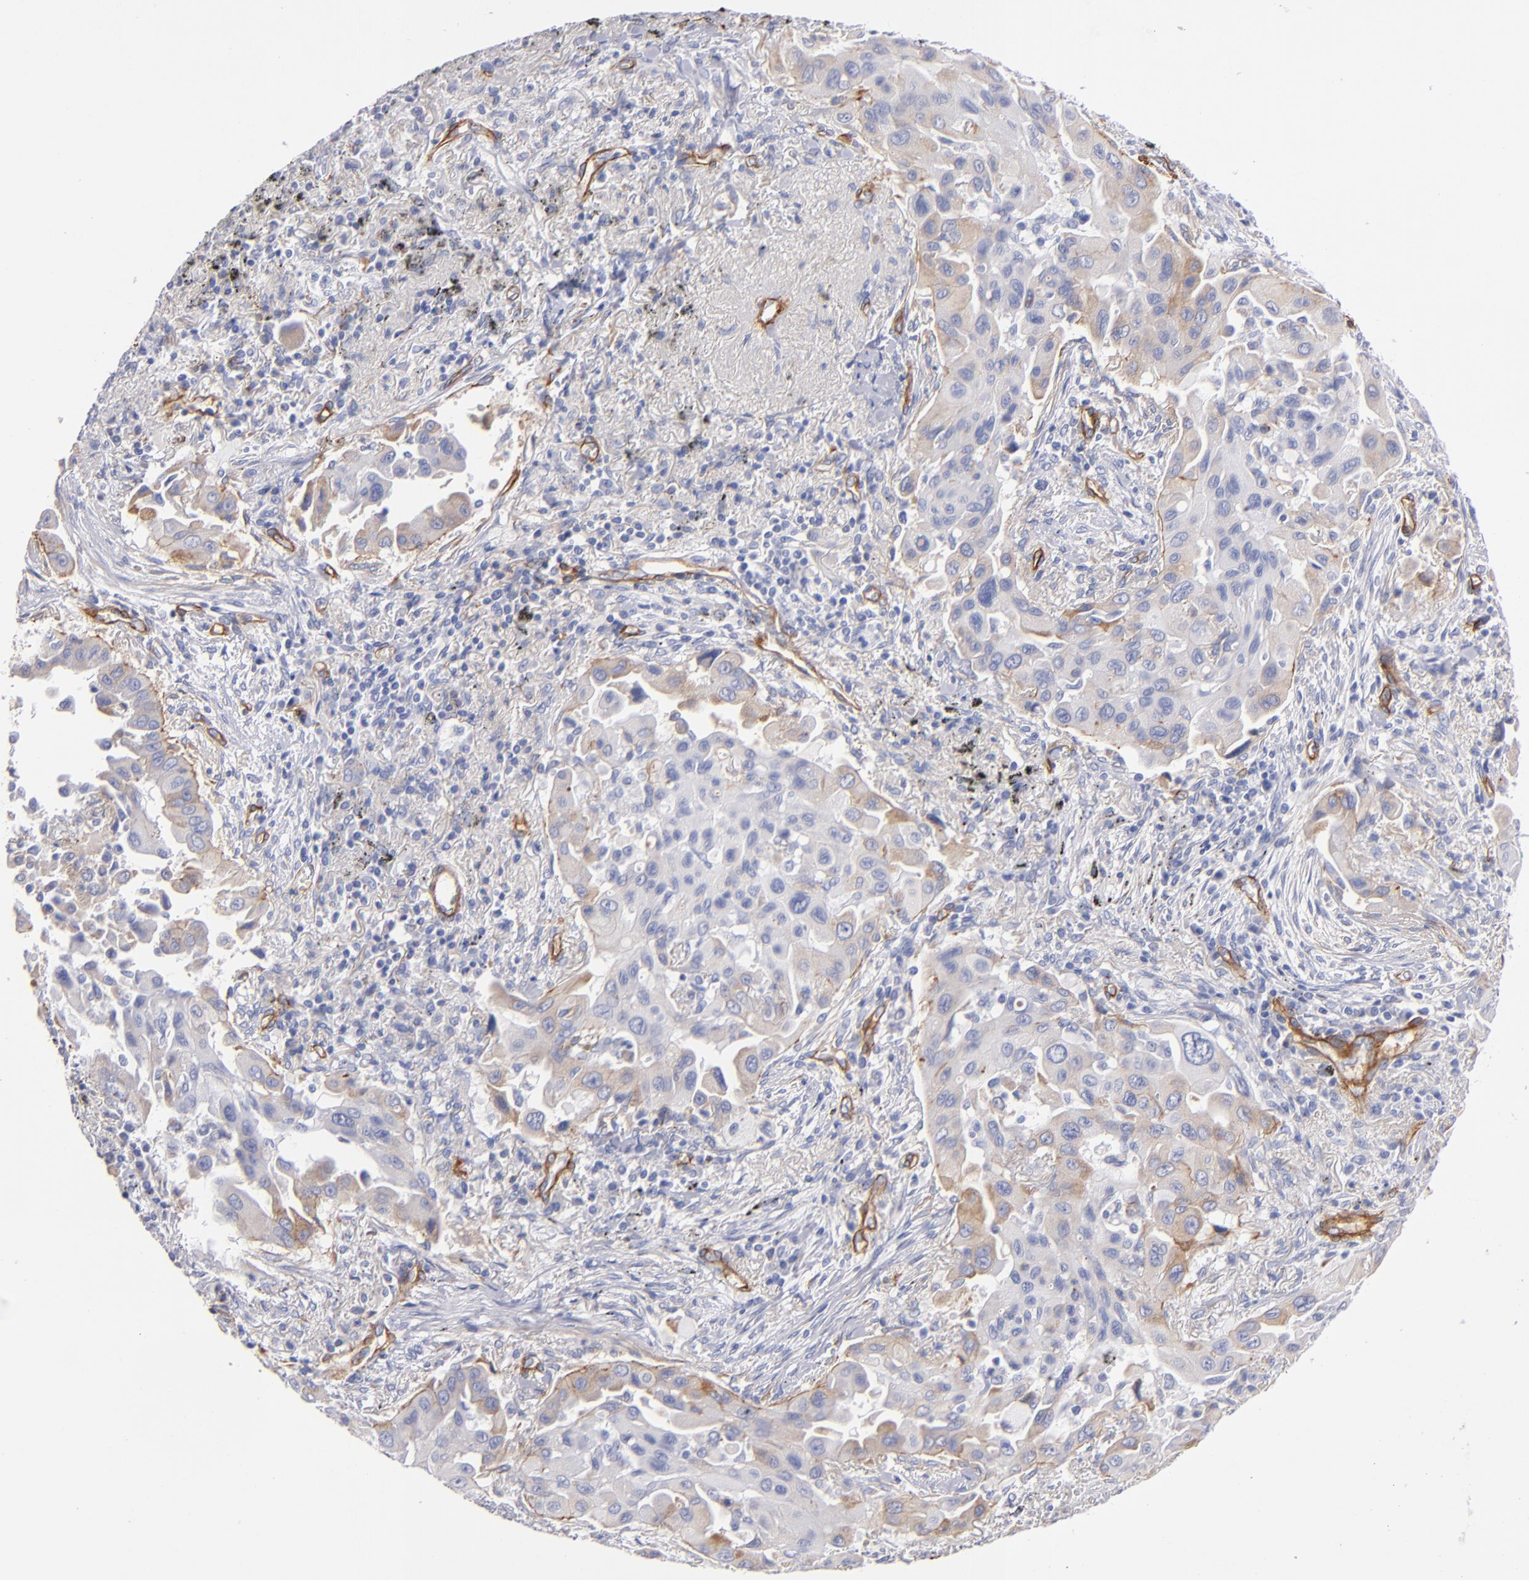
{"staining": {"intensity": "weak", "quantity": "<25%", "location": "cytoplasmic/membranous"}, "tissue": "lung cancer", "cell_type": "Tumor cells", "image_type": "cancer", "snomed": [{"axis": "morphology", "description": "Adenocarcinoma, NOS"}, {"axis": "topography", "description": "Lung"}], "caption": "Histopathology image shows no protein positivity in tumor cells of lung cancer tissue.", "gene": "LAMC1", "patient": {"sex": "male", "age": 68}}